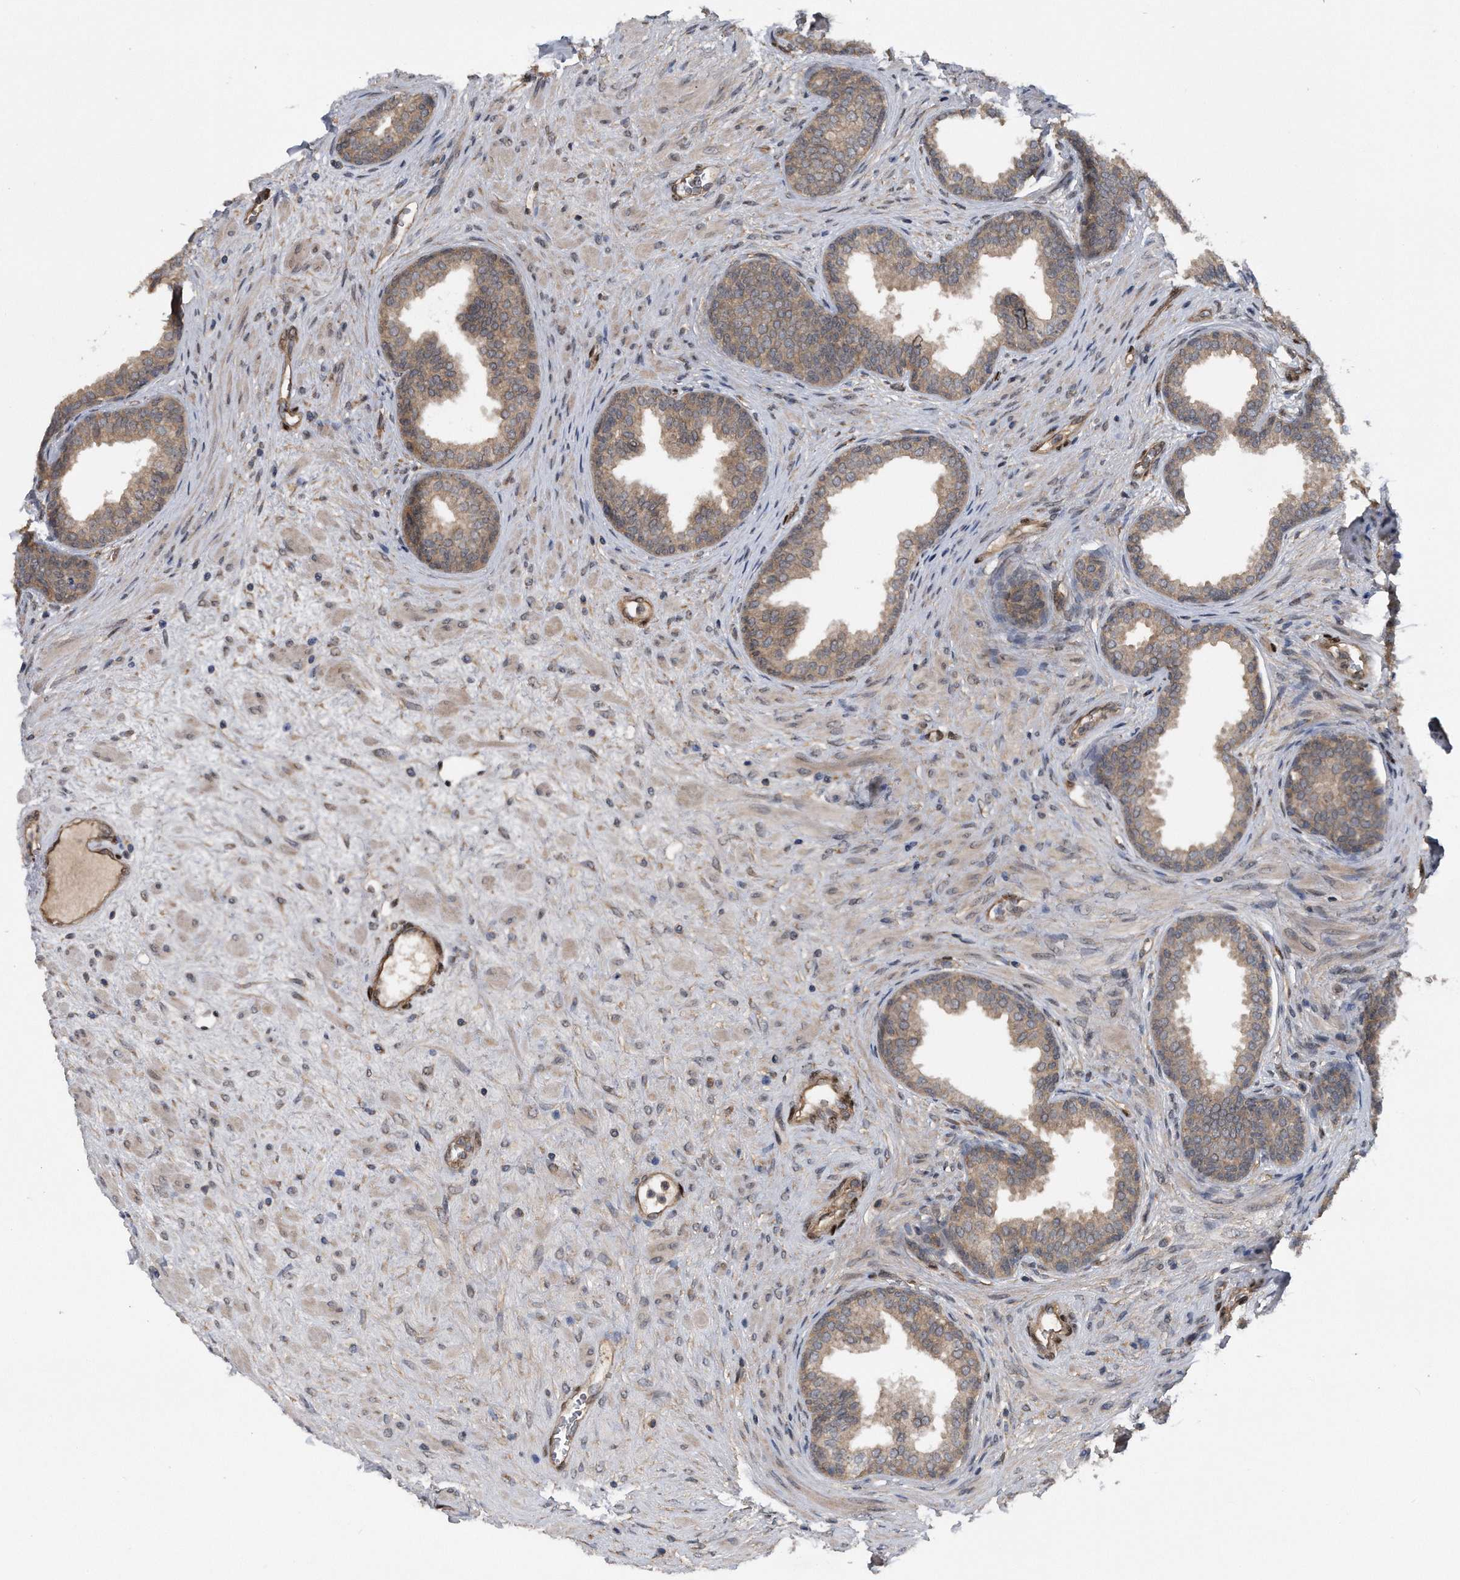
{"staining": {"intensity": "moderate", "quantity": ">75%", "location": "cytoplasmic/membranous"}, "tissue": "prostate", "cell_type": "Glandular cells", "image_type": "normal", "snomed": [{"axis": "morphology", "description": "Normal tissue, NOS"}, {"axis": "topography", "description": "Prostate"}], "caption": "Moderate cytoplasmic/membranous positivity for a protein is appreciated in about >75% of glandular cells of normal prostate using immunohistochemistry.", "gene": "ZNF79", "patient": {"sex": "male", "age": 76}}